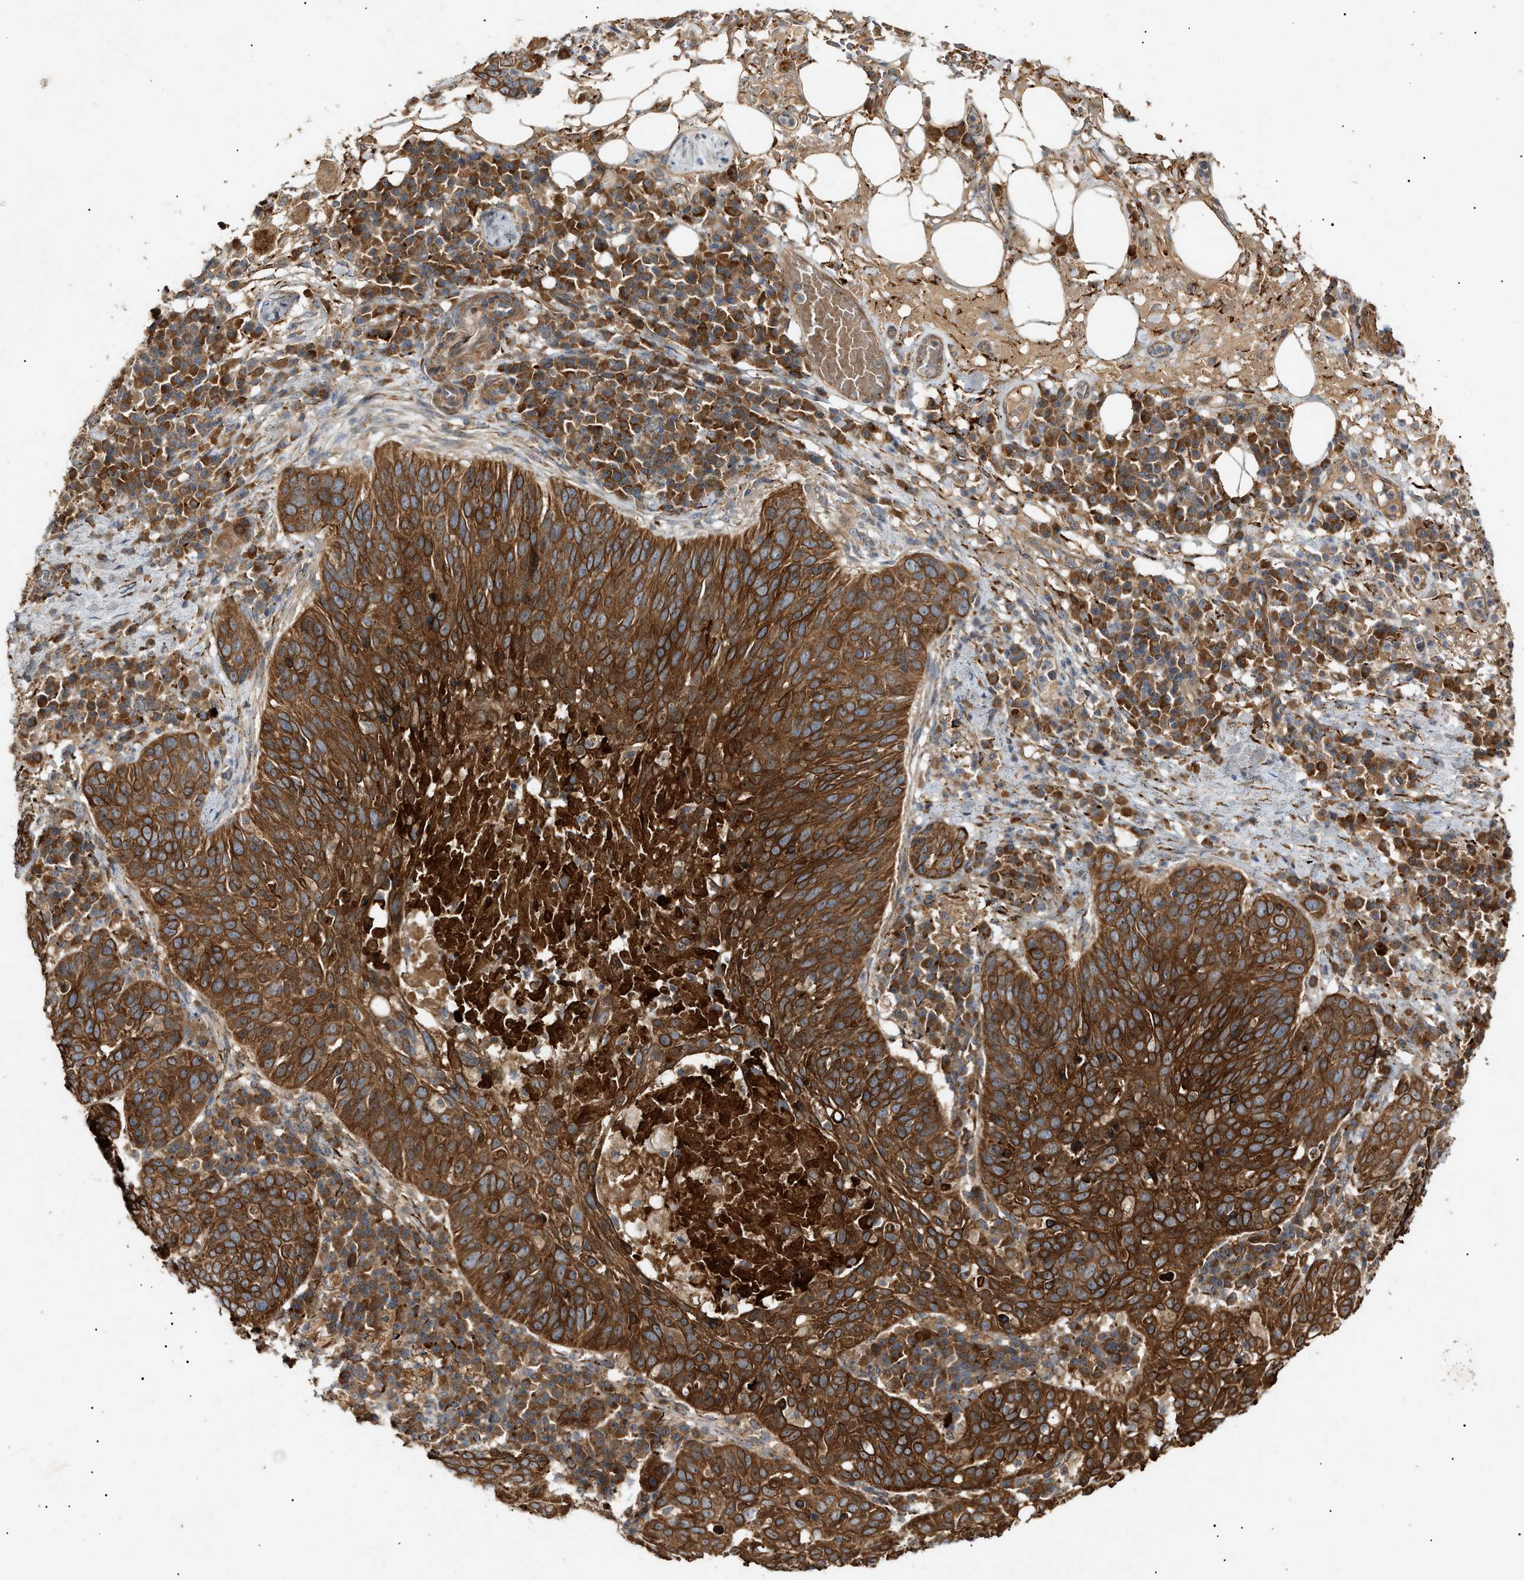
{"staining": {"intensity": "strong", "quantity": ">75%", "location": "cytoplasmic/membranous"}, "tissue": "skin cancer", "cell_type": "Tumor cells", "image_type": "cancer", "snomed": [{"axis": "morphology", "description": "Squamous cell carcinoma in situ, NOS"}, {"axis": "morphology", "description": "Squamous cell carcinoma, NOS"}, {"axis": "topography", "description": "Skin"}], "caption": "High-magnification brightfield microscopy of skin cancer (squamous cell carcinoma in situ) stained with DAB (3,3'-diaminobenzidine) (brown) and counterstained with hematoxylin (blue). tumor cells exhibit strong cytoplasmic/membranous positivity is appreciated in approximately>75% of cells.", "gene": "MTCH1", "patient": {"sex": "male", "age": 93}}